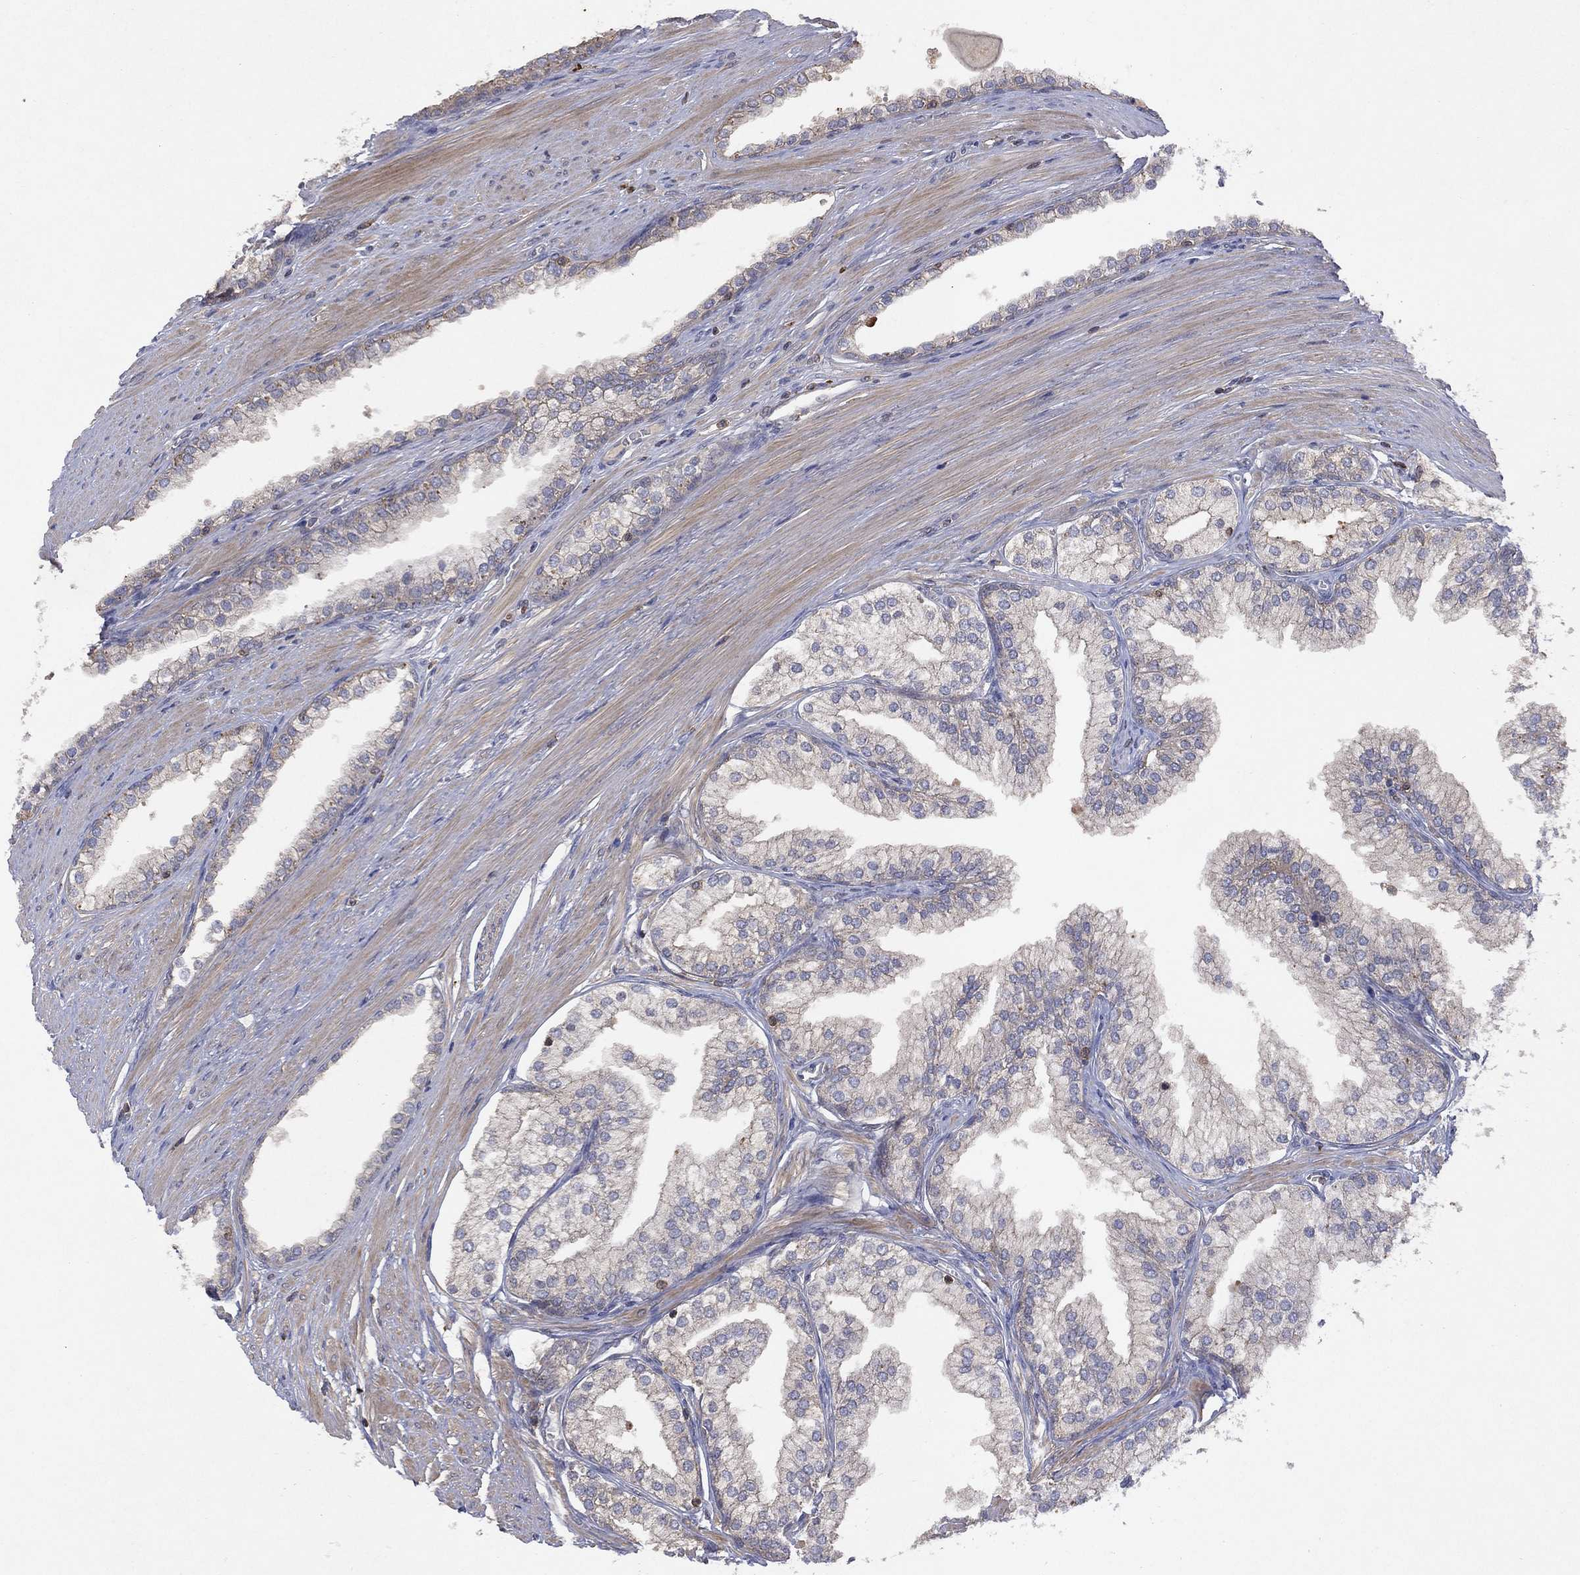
{"staining": {"intensity": "negative", "quantity": "none", "location": "none"}, "tissue": "prostate cancer", "cell_type": "Tumor cells", "image_type": "cancer", "snomed": [{"axis": "morphology", "description": "Adenocarcinoma, NOS"}, {"axis": "topography", "description": "Prostate"}], "caption": "Image shows no significant protein staining in tumor cells of prostate cancer (adenocarcinoma).", "gene": "DOCK8", "patient": {"sex": "male", "age": 67}}